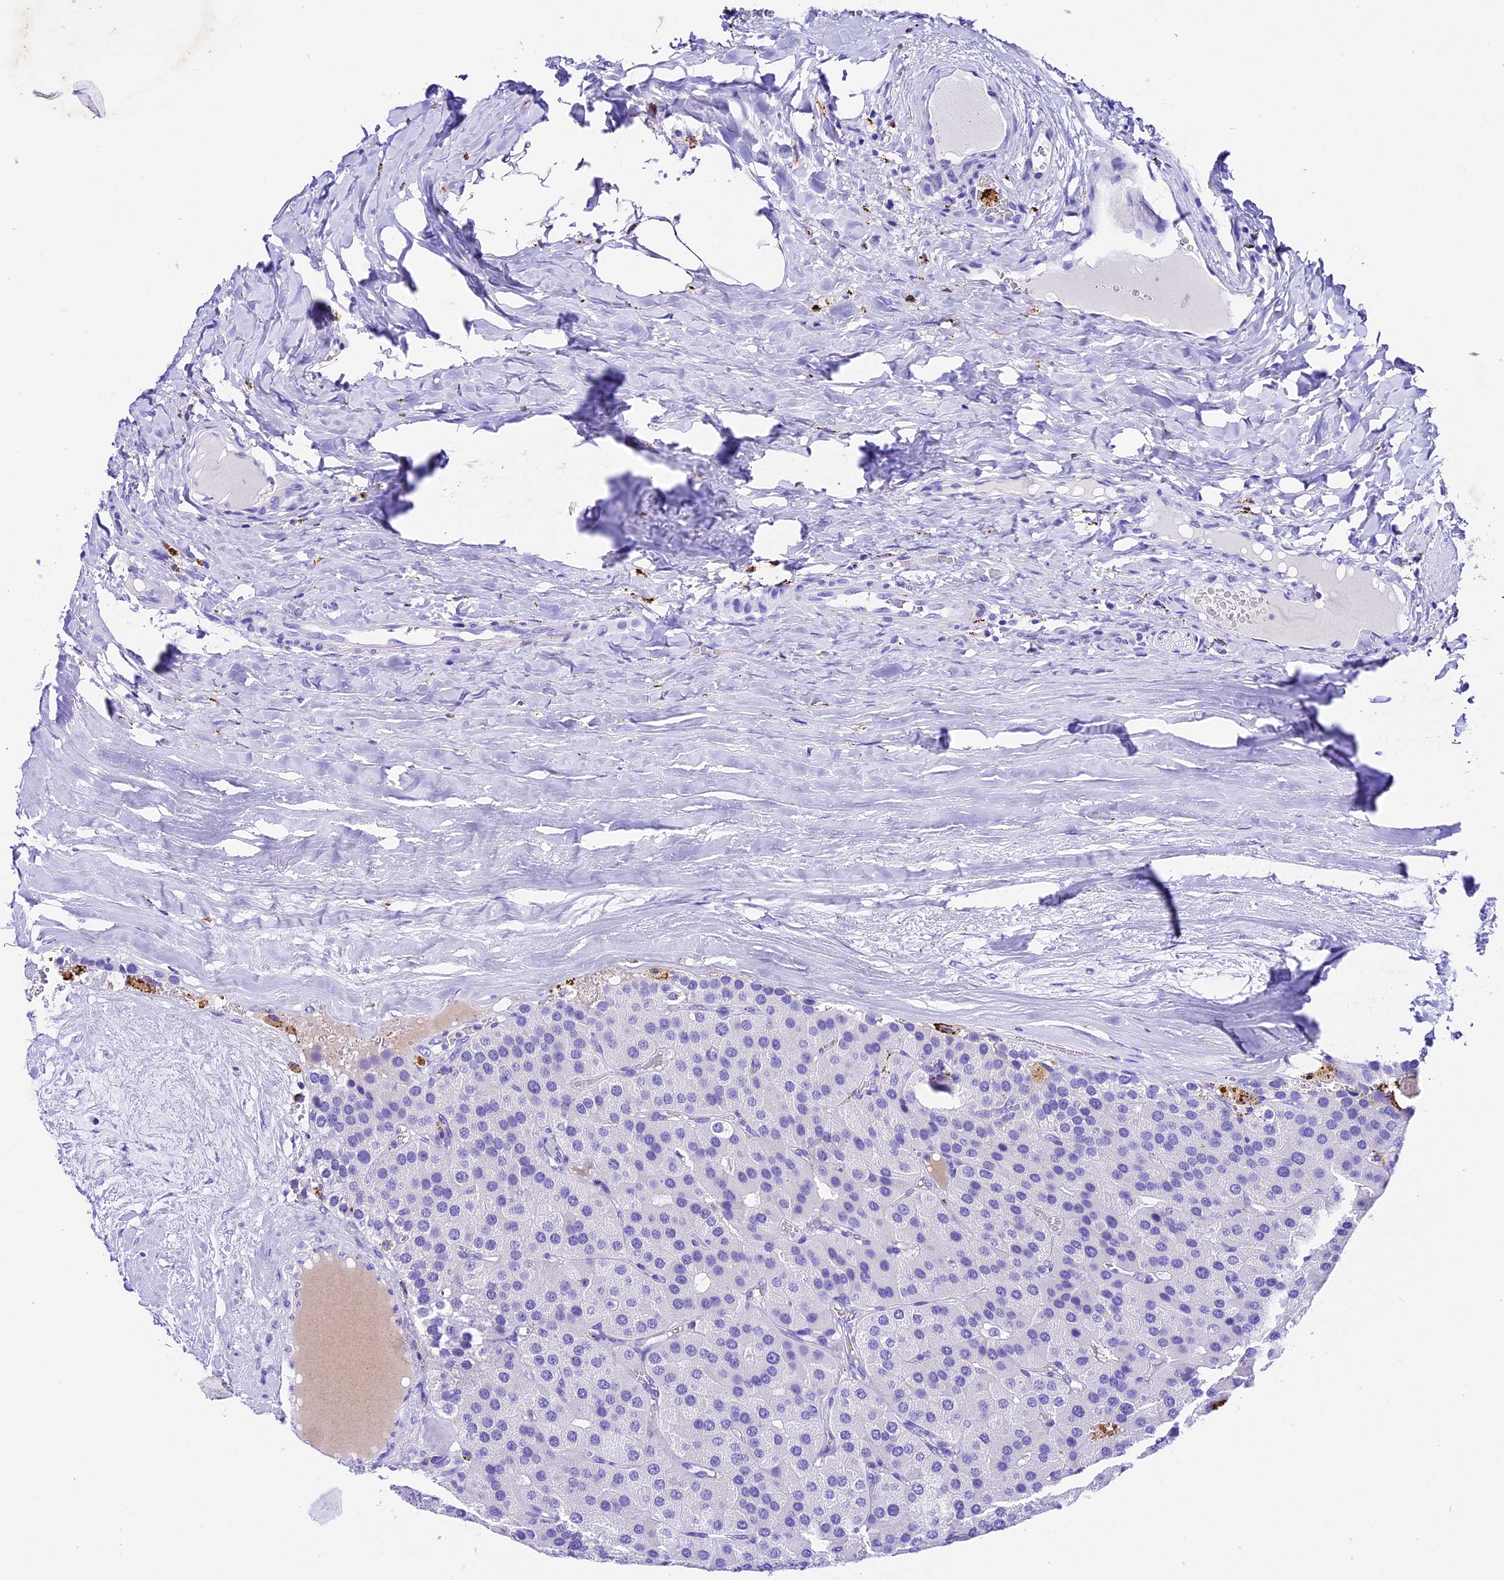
{"staining": {"intensity": "negative", "quantity": "none", "location": "none"}, "tissue": "parathyroid gland", "cell_type": "Glandular cells", "image_type": "normal", "snomed": [{"axis": "morphology", "description": "Normal tissue, NOS"}, {"axis": "morphology", "description": "Adenoma, NOS"}, {"axis": "topography", "description": "Parathyroid gland"}], "caption": "The immunohistochemistry (IHC) micrograph has no significant expression in glandular cells of parathyroid gland. (DAB IHC with hematoxylin counter stain).", "gene": "PSG11", "patient": {"sex": "female", "age": 86}}